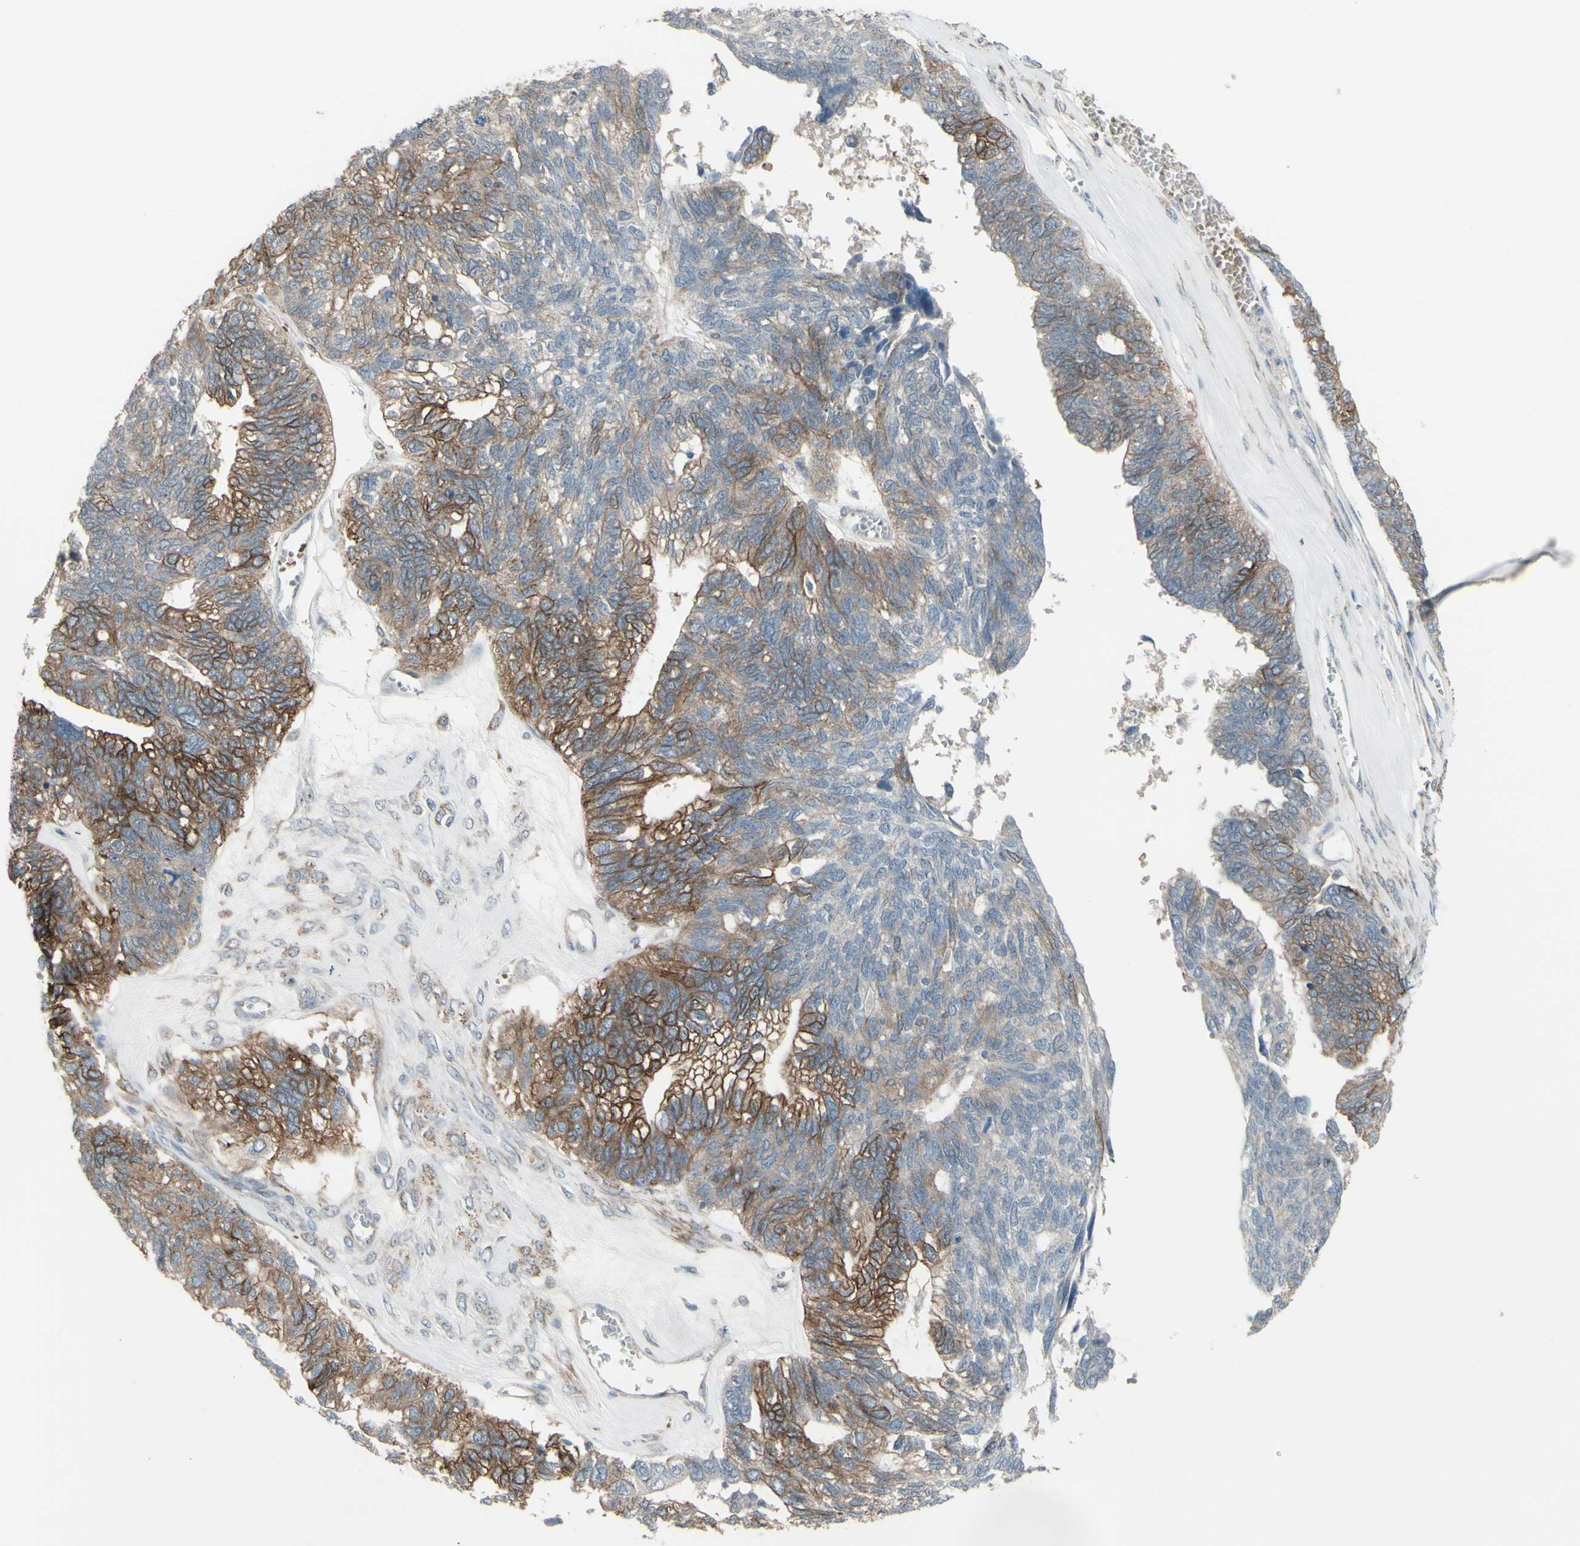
{"staining": {"intensity": "moderate", "quantity": "25%-75%", "location": "cytoplasmic/membranous"}, "tissue": "ovarian cancer", "cell_type": "Tumor cells", "image_type": "cancer", "snomed": [{"axis": "morphology", "description": "Cystadenocarcinoma, serous, NOS"}, {"axis": "topography", "description": "Ovary"}], "caption": "High-magnification brightfield microscopy of ovarian cancer stained with DAB (3,3'-diaminobenzidine) (brown) and counterstained with hematoxylin (blue). tumor cells exhibit moderate cytoplasmic/membranous staining is identified in approximately25%-75% of cells. (Brightfield microscopy of DAB IHC at high magnification).", "gene": "GRAMD1B", "patient": {"sex": "female", "age": 79}}